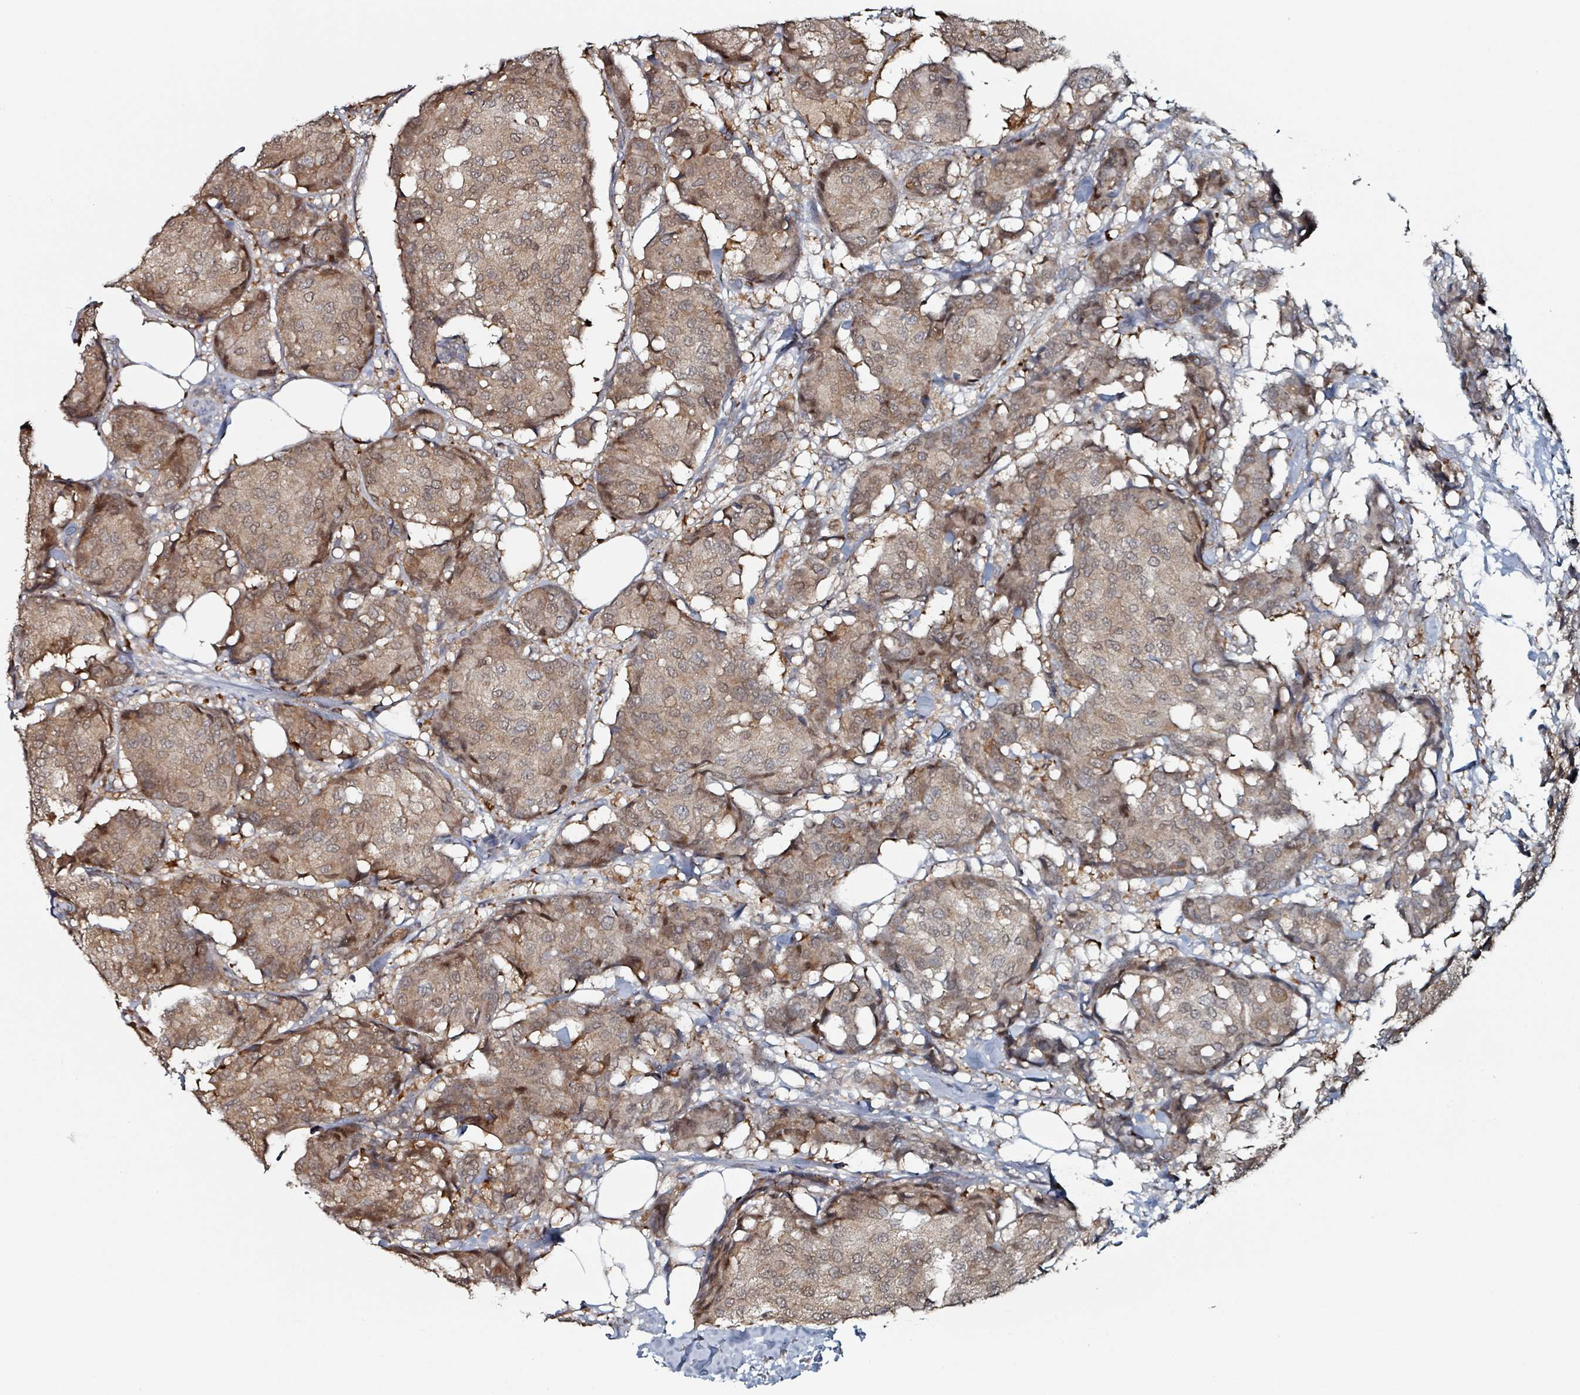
{"staining": {"intensity": "weak", "quantity": ">75%", "location": "cytoplasmic/membranous,nuclear"}, "tissue": "breast cancer", "cell_type": "Tumor cells", "image_type": "cancer", "snomed": [{"axis": "morphology", "description": "Duct carcinoma"}, {"axis": "topography", "description": "Breast"}], "caption": "Invasive ductal carcinoma (breast) stained for a protein (brown) demonstrates weak cytoplasmic/membranous and nuclear positive positivity in about >75% of tumor cells.", "gene": "B3GAT3", "patient": {"sex": "female", "age": 75}}